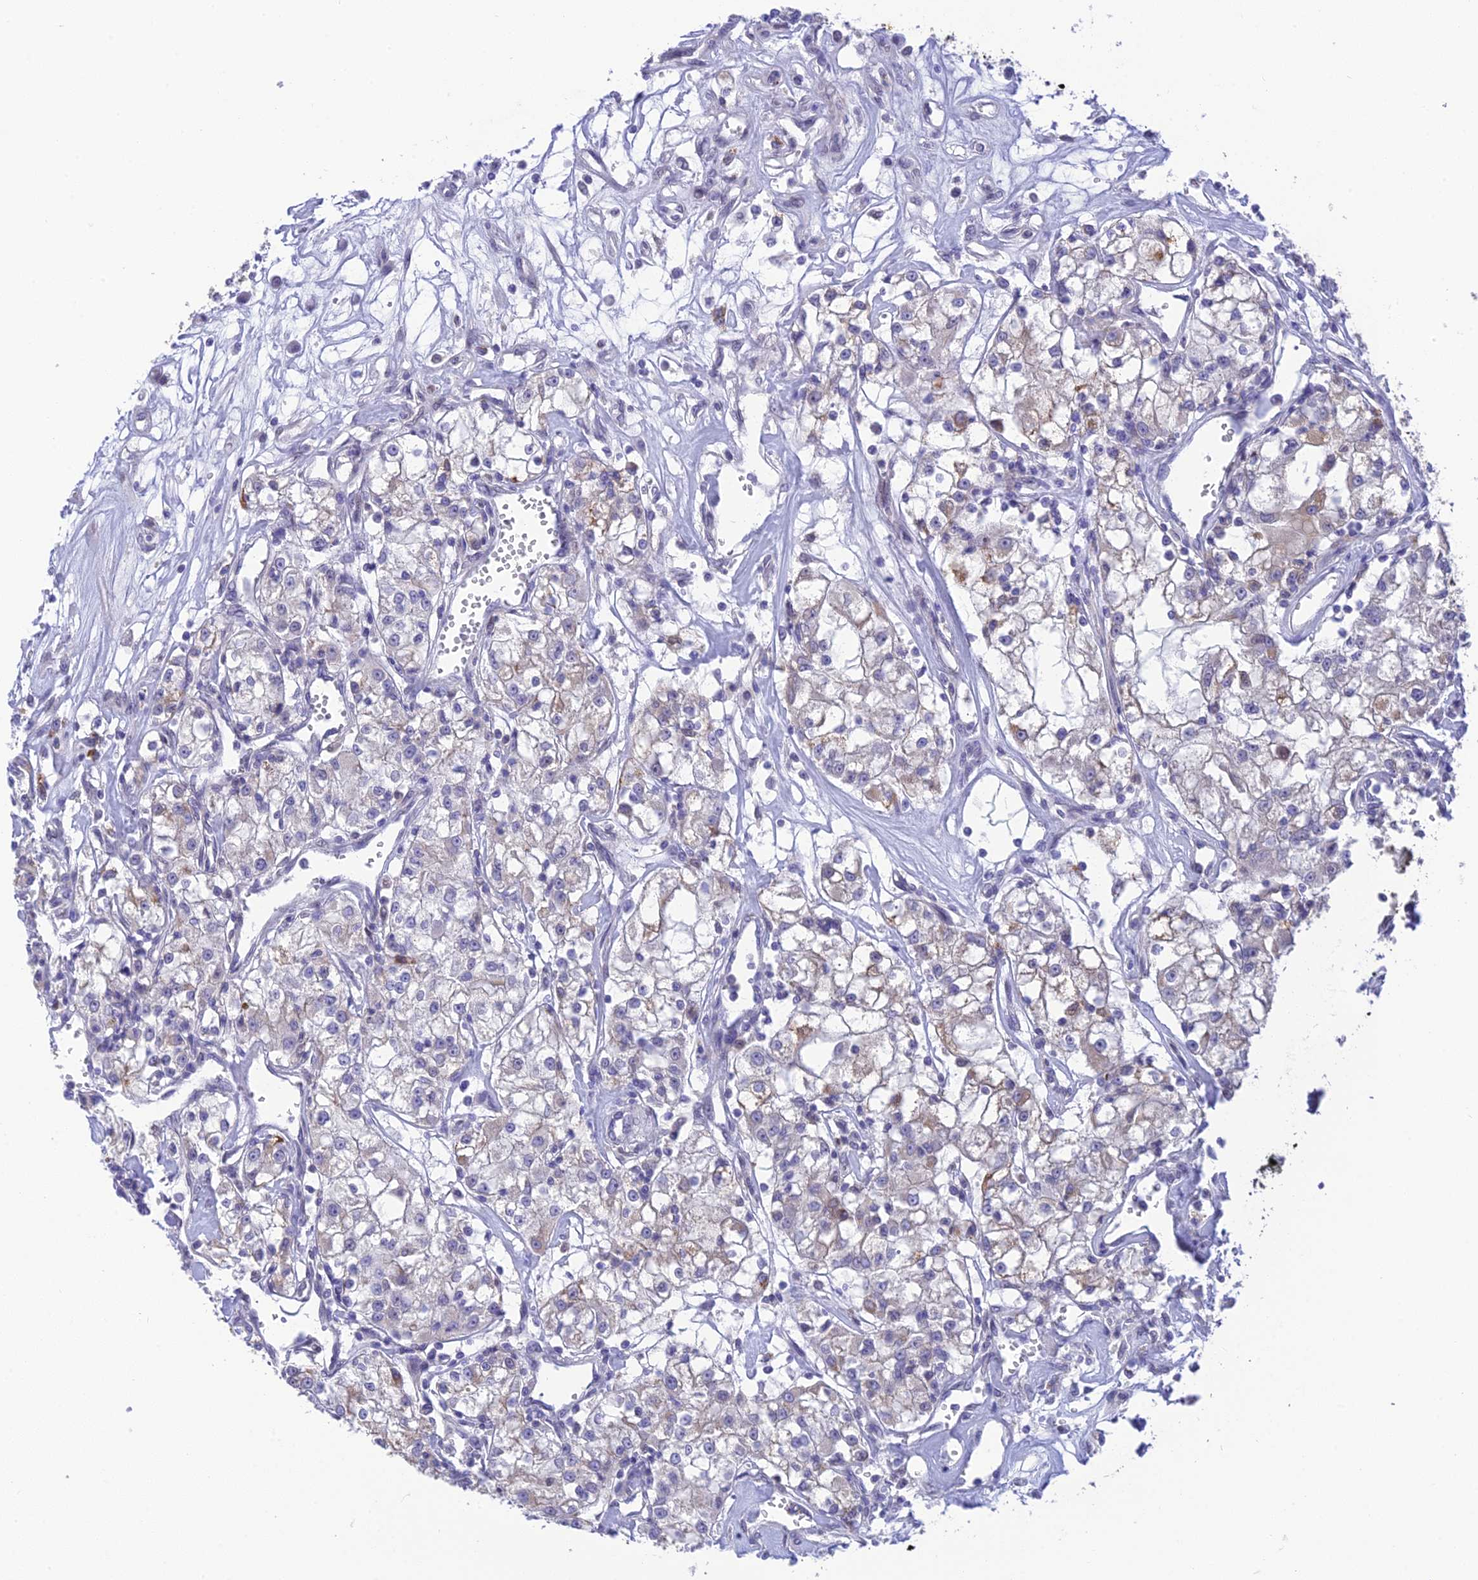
{"staining": {"intensity": "negative", "quantity": "none", "location": "none"}, "tissue": "renal cancer", "cell_type": "Tumor cells", "image_type": "cancer", "snomed": [{"axis": "morphology", "description": "Adenocarcinoma, NOS"}, {"axis": "topography", "description": "Kidney"}], "caption": "DAB (3,3'-diaminobenzidine) immunohistochemical staining of human renal cancer (adenocarcinoma) exhibits no significant positivity in tumor cells.", "gene": "BMT2", "patient": {"sex": "female", "age": 59}}